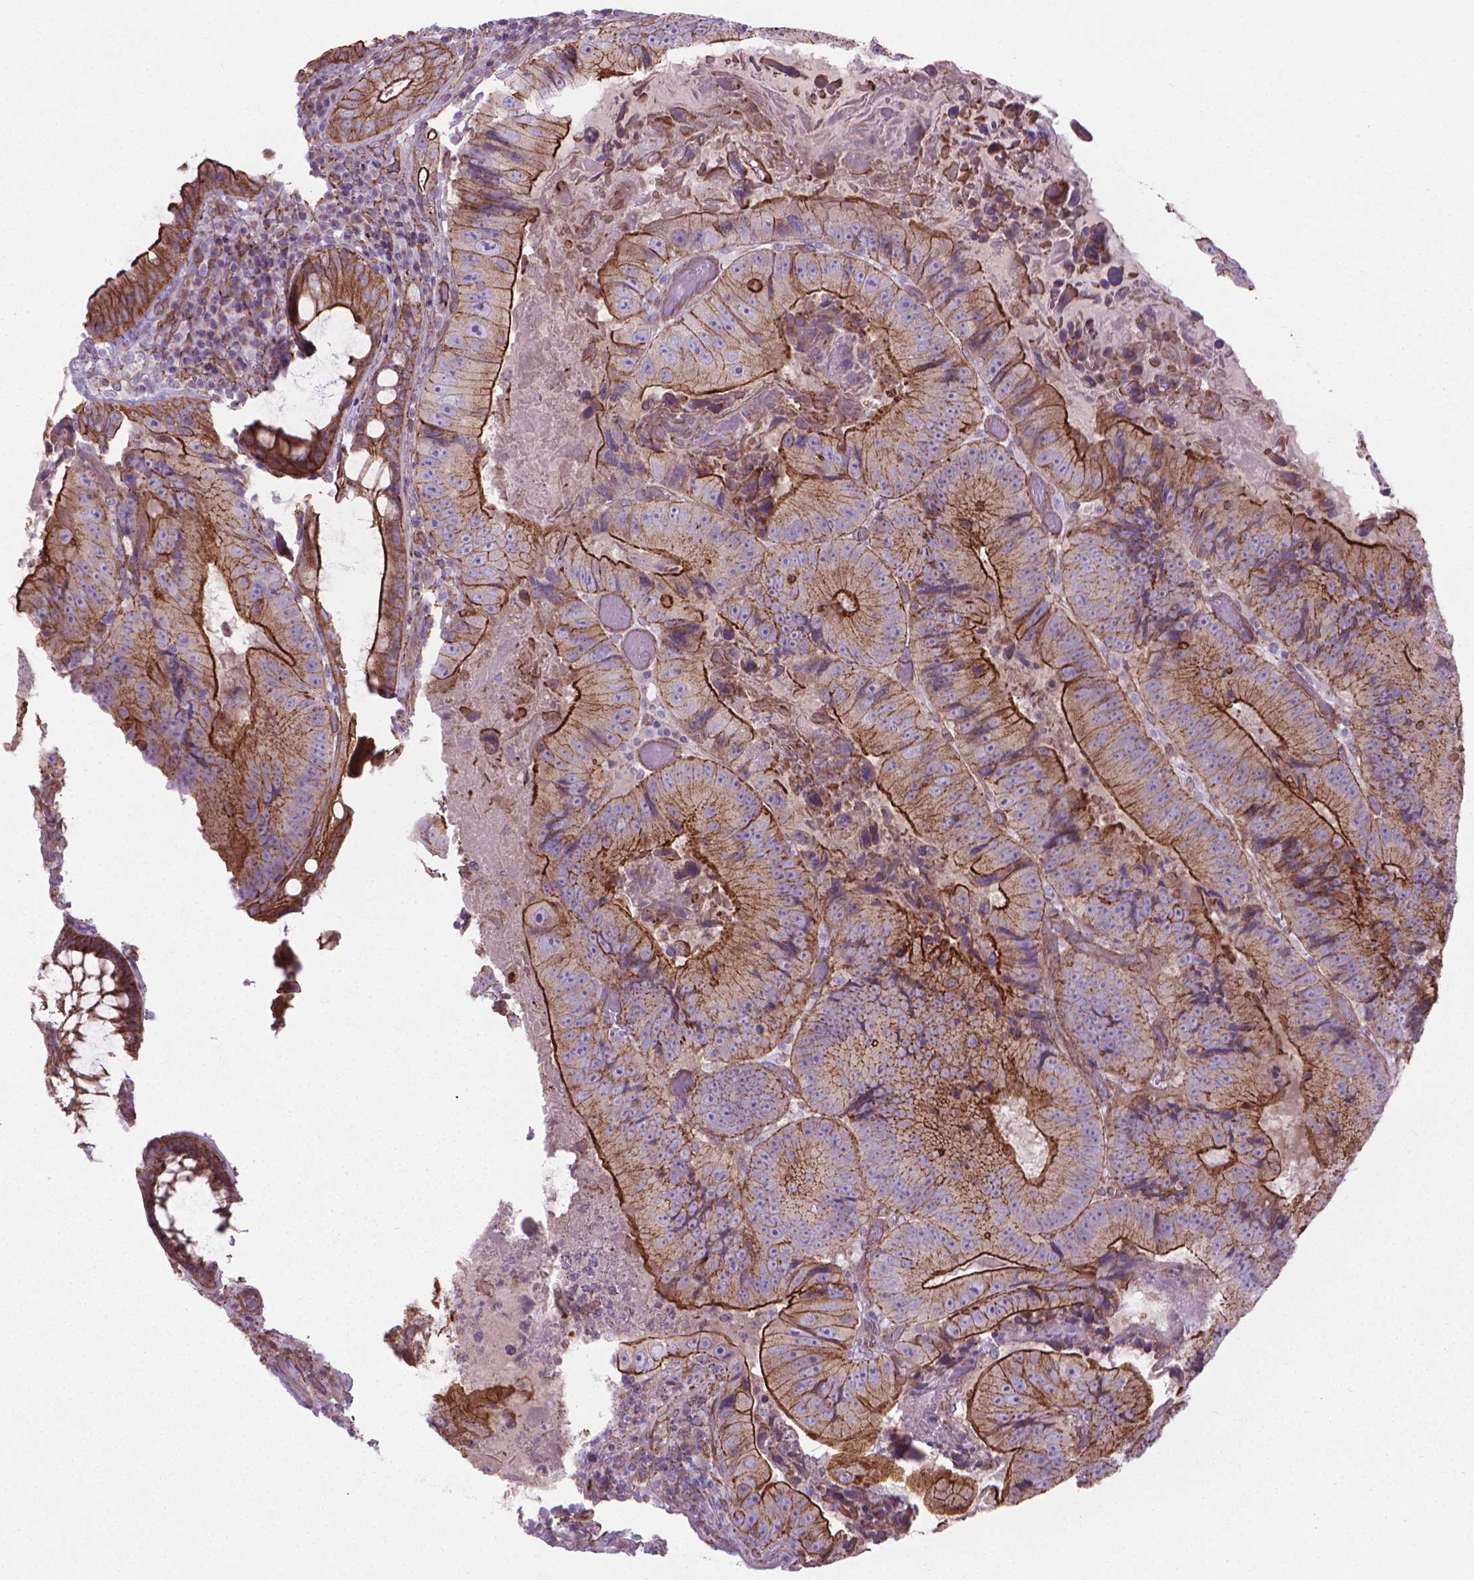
{"staining": {"intensity": "strong", "quantity": "25%-75%", "location": "cytoplasmic/membranous"}, "tissue": "colorectal cancer", "cell_type": "Tumor cells", "image_type": "cancer", "snomed": [{"axis": "morphology", "description": "Adenocarcinoma, NOS"}, {"axis": "topography", "description": "Colon"}], "caption": "Immunohistochemistry (IHC) photomicrograph of human adenocarcinoma (colorectal) stained for a protein (brown), which demonstrates high levels of strong cytoplasmic/membranous expression in approximately 25%-75% of tumor cells.", "gene": "TENT5A", "patient": {"sex": "female", "age": 86}}